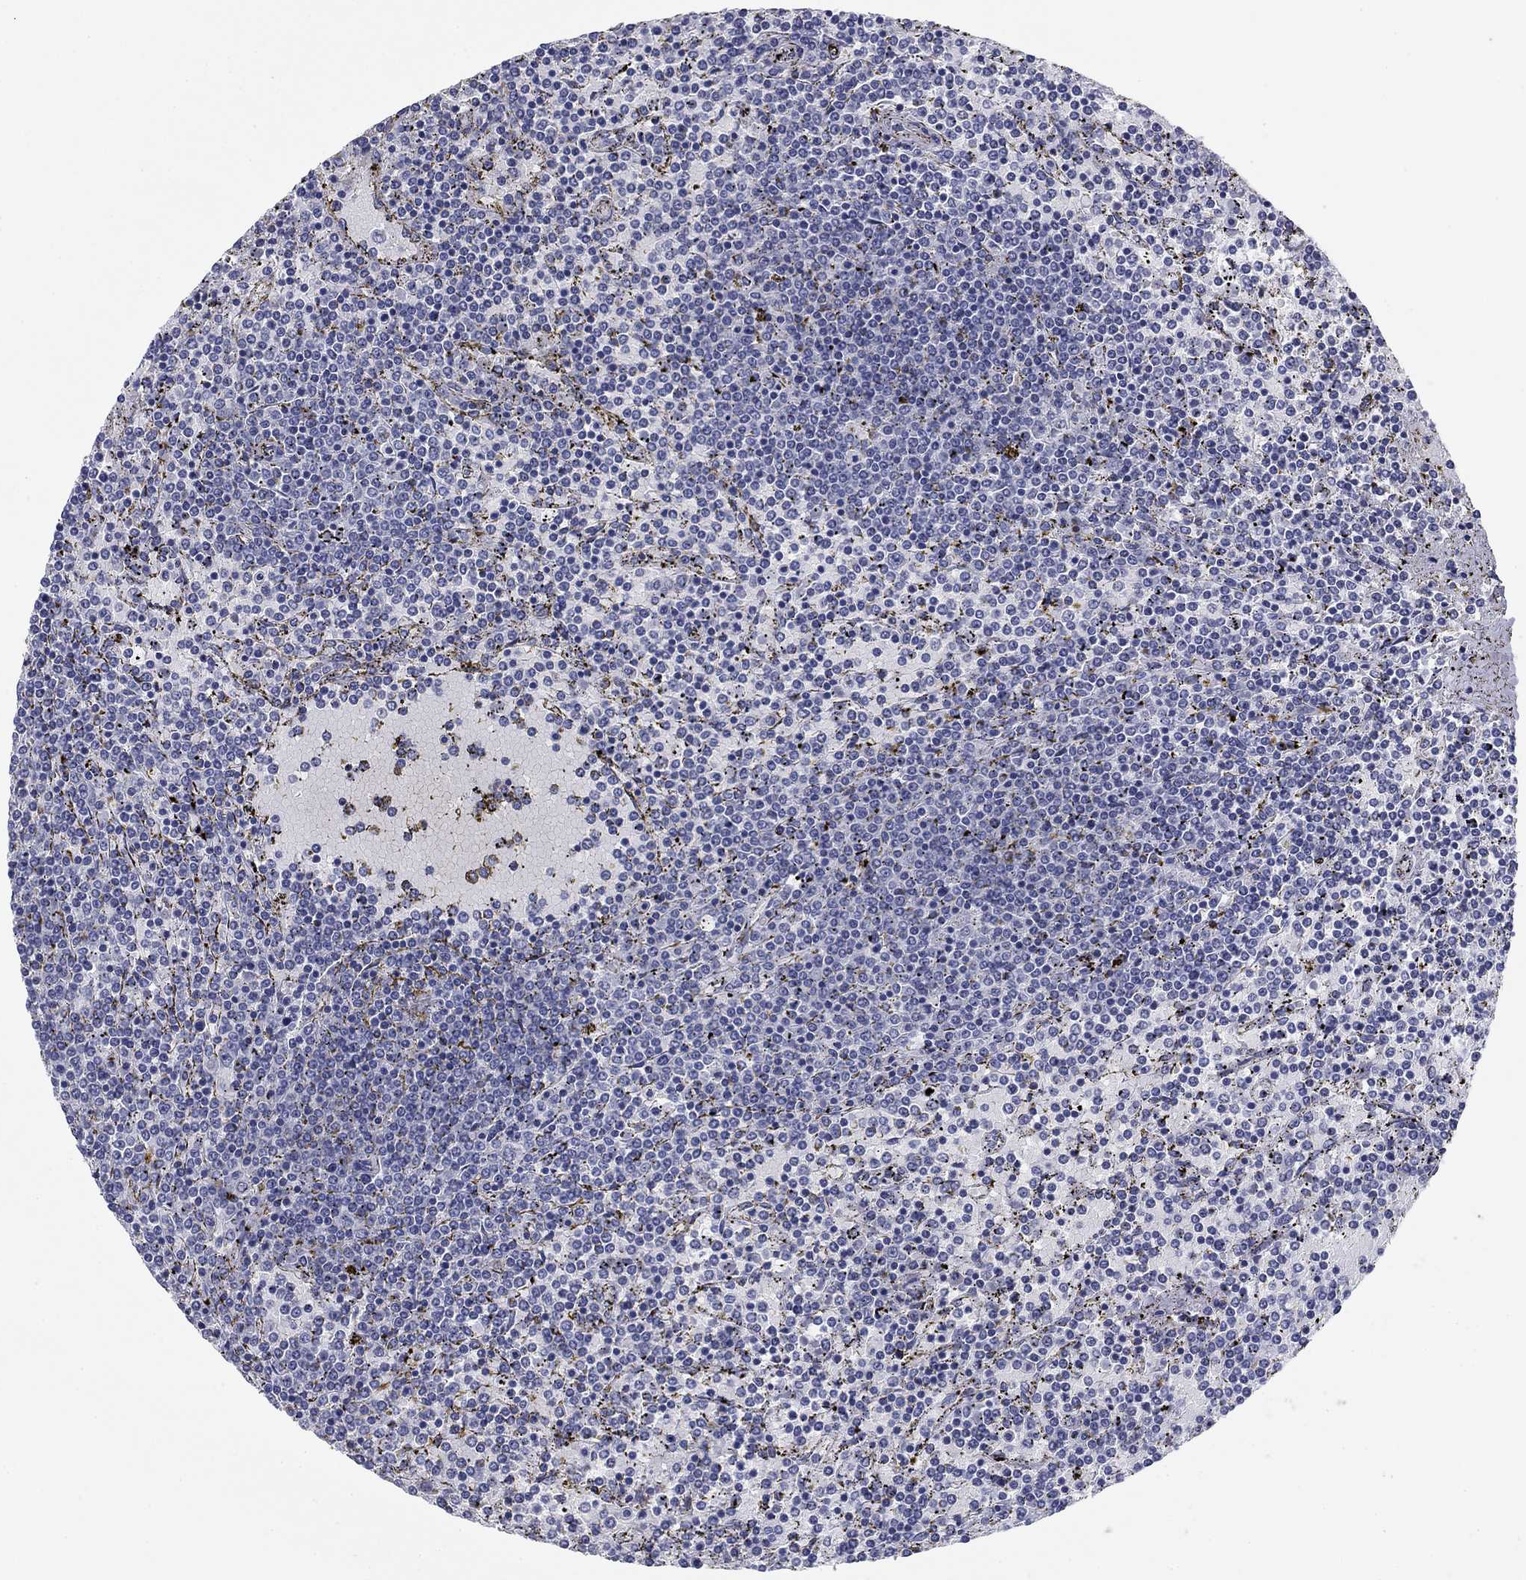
{"staining": {"intensity": "negative", "quantity": "none", "location": "none"}, "tissue": "lymphoma", "cell_type": "Tumor cells", "image_type": "cancer", "snomed": [{"axis": "morphology", "description": "Malignant lymphoma, non-Hodgkin's type, Low grade"}, {"axis": "topography", "description": "Spleen"}], "caption": "Immunohistochemistry (IHC) of human lymphoma reveals no expression in tumor cells. (Brightfield microscopy of DAB (3,3'-diaminobenzidine) IHC at high magnification).", "gene": "KCNH1", "patient": {"sex": "female", "age": 77}}